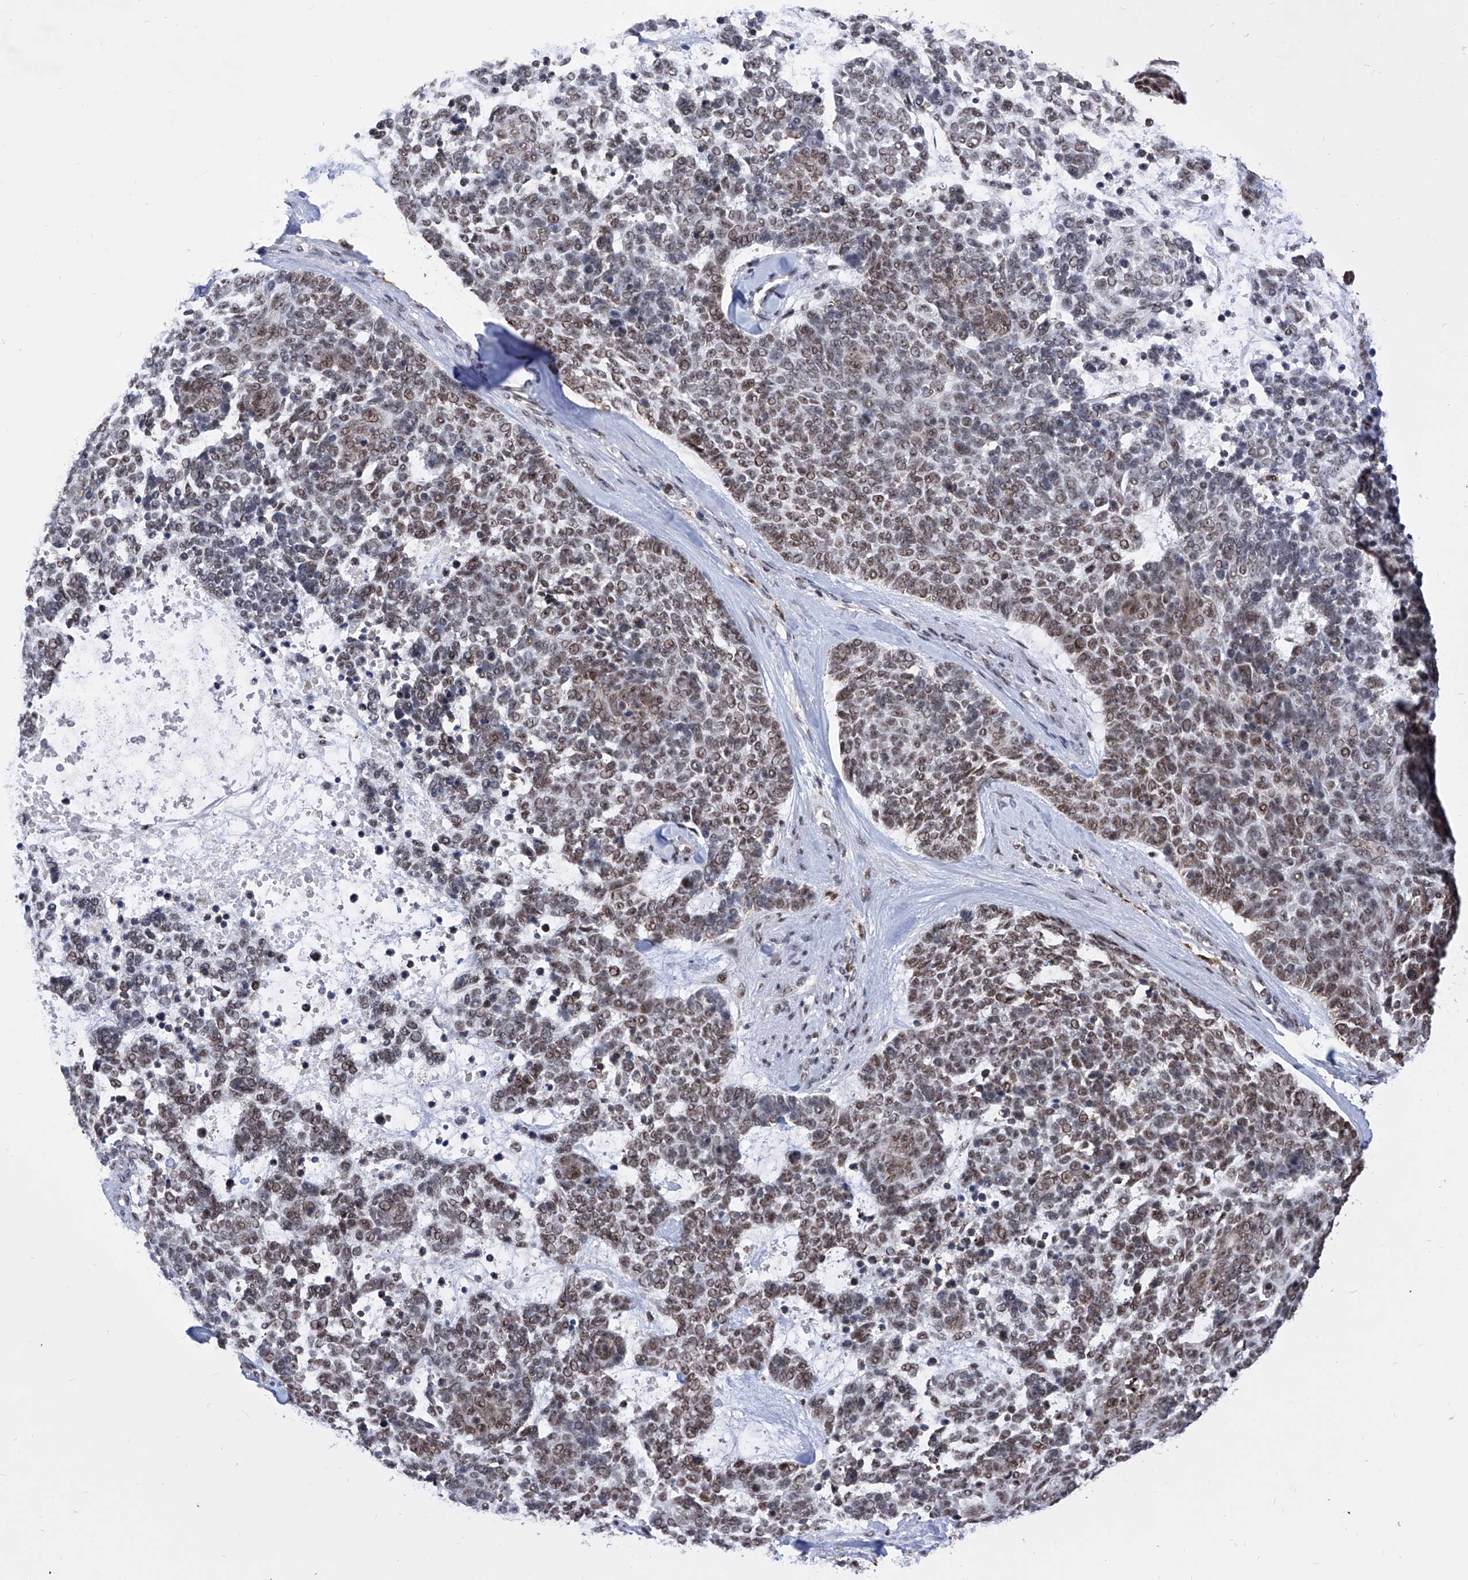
{"staining": {"intensity": "weak", "quantity": ">75%", "location": "nuclear"}, "tissue": "skin cancer", "cell_type": "Tumor cells", "image_type": "cancer", "snomed": [{"axis": "morphology", "description": "Basal cell carcinoma"}, {"axis": "topography", "description": "Skin"}], "caption": "Tumor cells exhibit low levels of weak nuclear expression in about >75% of cells in skin cancer (basal cell carcinoma).", "gene": "PHF5A", "patient": {"sex": "female", "age": 81}}